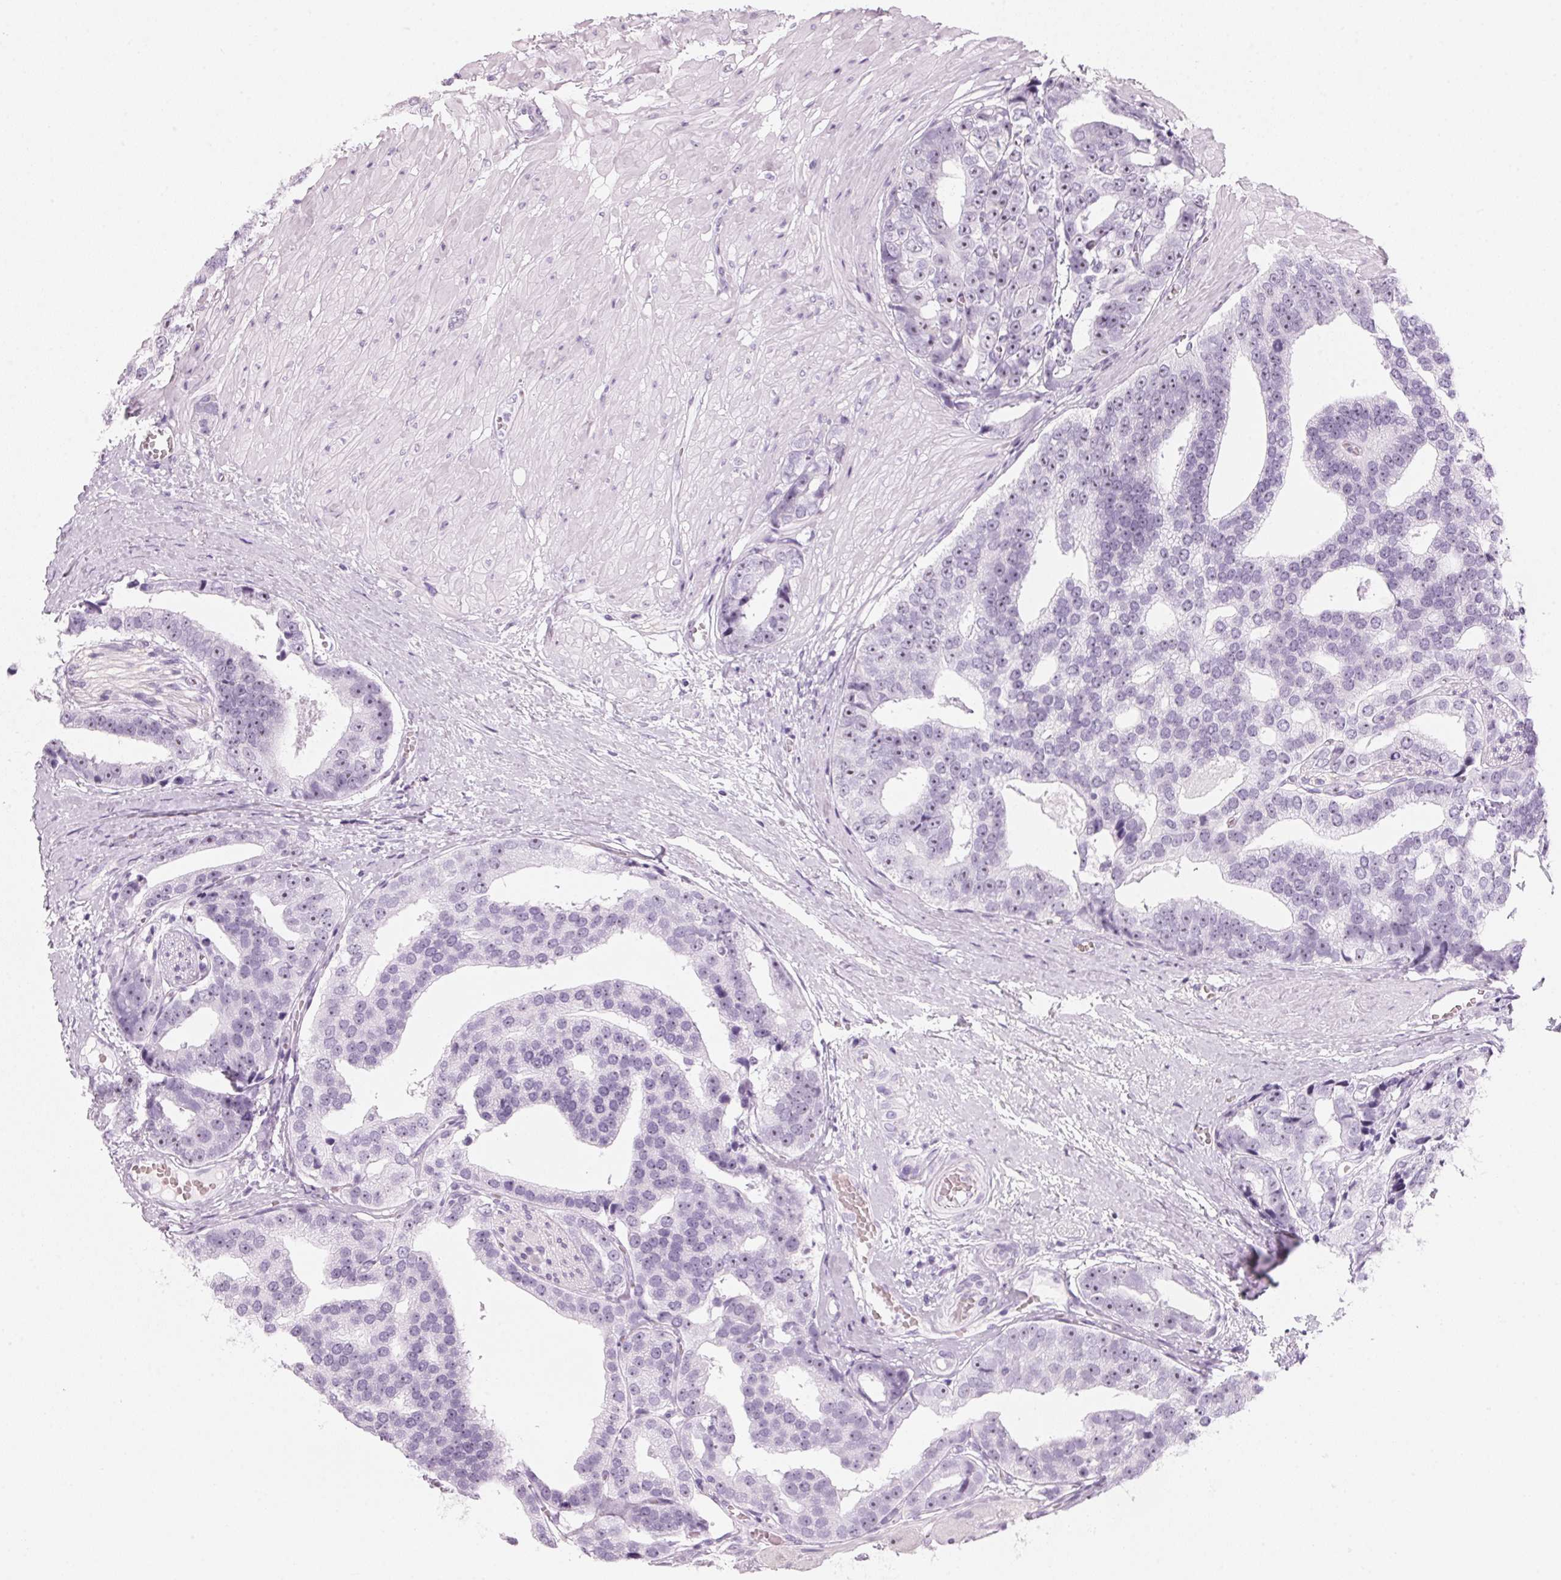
{"staining": {"intensity": "negative", "quantity": "none", "location": "none"}, "tissue": "prostate cancer", "cell_type": "Tumor cells", "image_type": "cancer", "snomed": [{"axis": "morphology", "description": "Adenocarcinoma, High grade"}, {"axis": "topography", "description": "Prostate"}], "caption": "Prostate adenocarcinoma (high-grade) was stained to show a protein in brown. There is no significant positivity in tumor cells.", "gene": "DNTTIP2", "patient": {"sex": "male", "age": 71}}